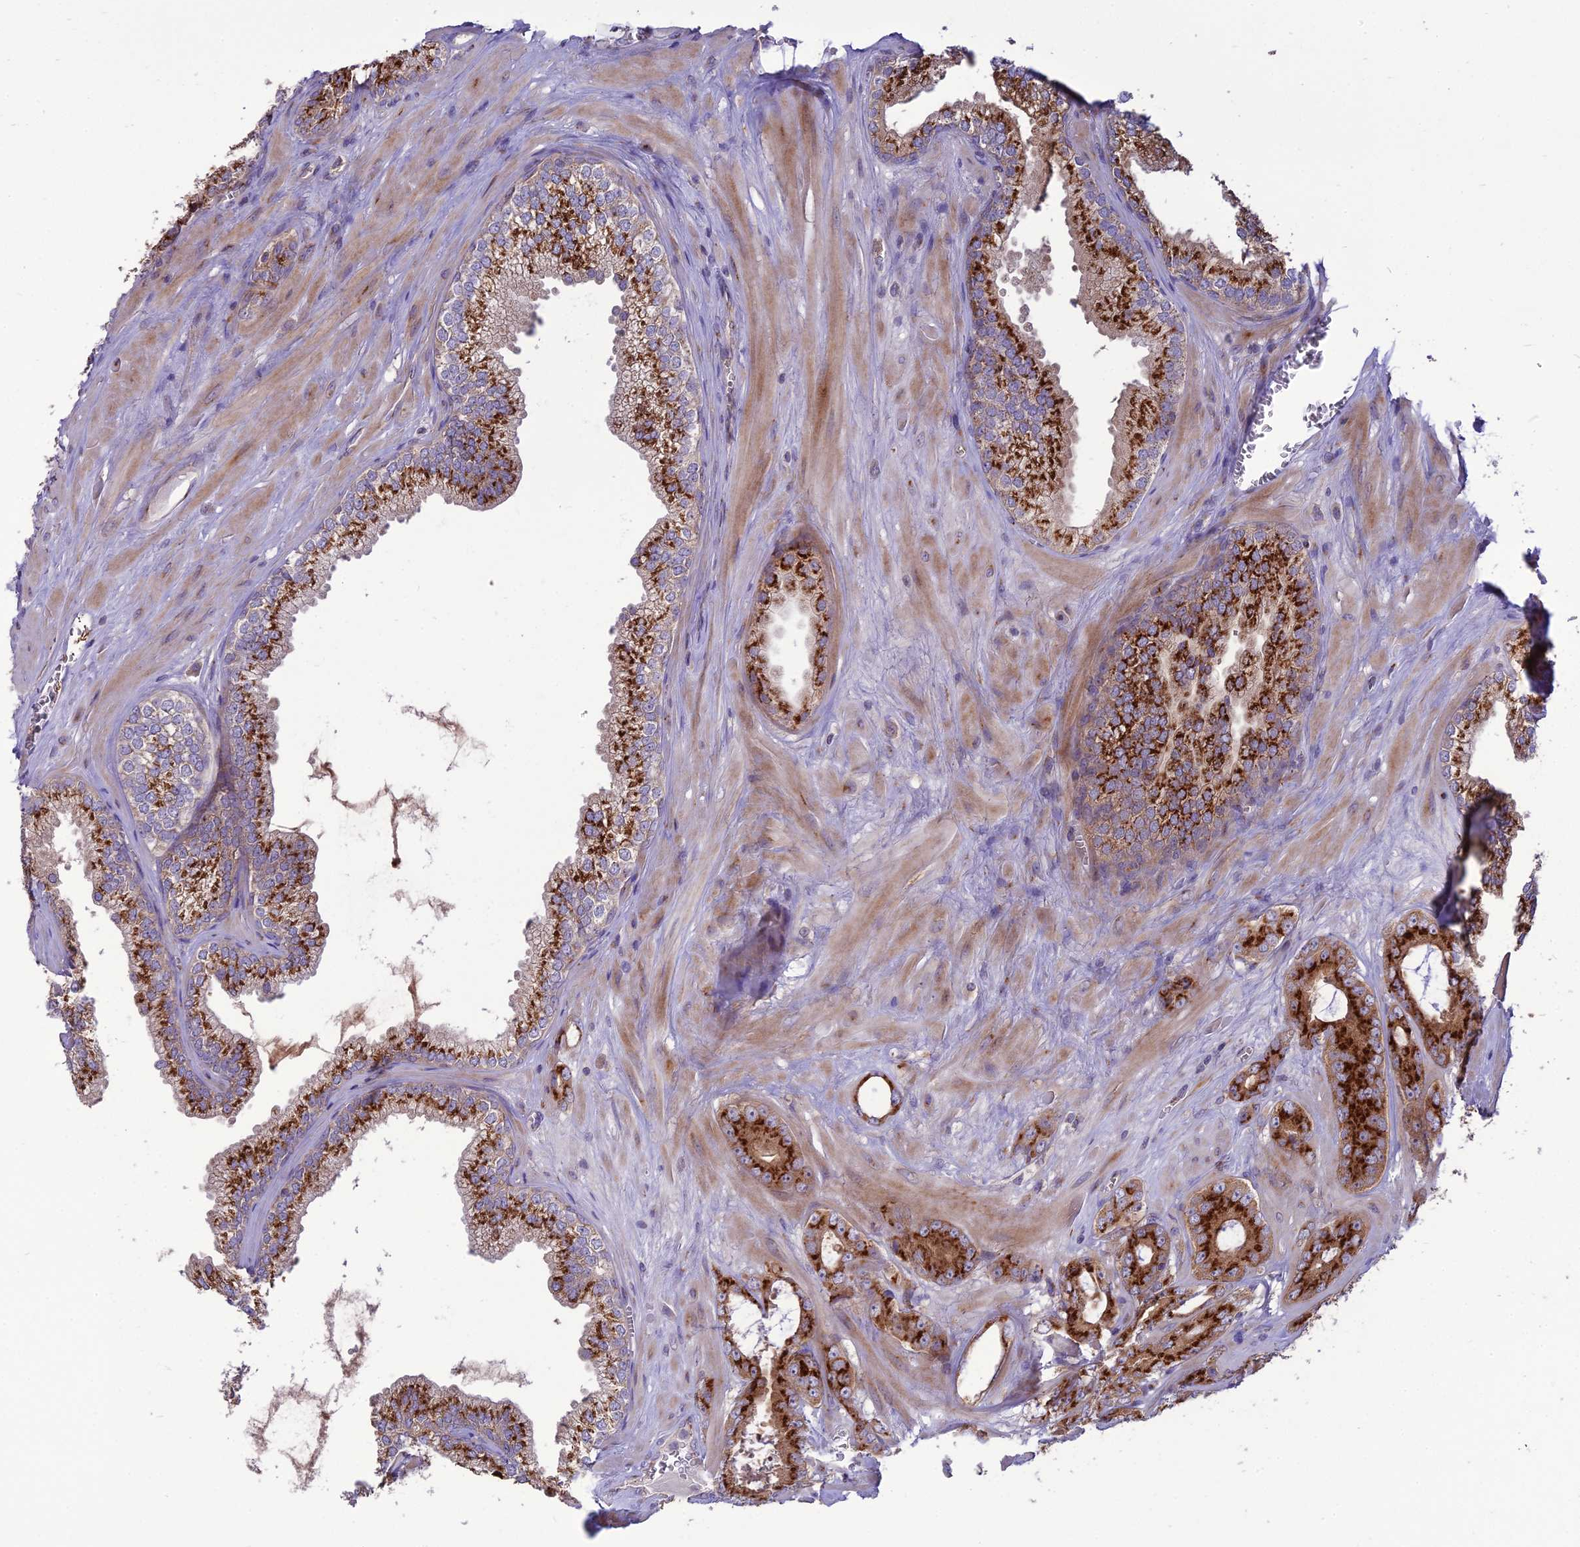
{"staining": {"intensity": "strong", "quantity": "25%-75%", "location": "cytoplasmic/membranous"}, "tissue": "prostate cancer", "cell_type": "Tumor cells", "image_type": "cancer", "snomed": [{"axis": "morphology", "description": "Adenocarcinoma, Low grade"}, {"axis": "topography", "description": "Prostate"}], "caption": "Brown immunohistochemical staining in human prostate cancer (low-grade adenocarcinoma) shows strong cytoplasmic/membranous staining in about 25%-75% of tumor cells. The protein is stained brown, and the nuclei are stained in blue (DAB (3,3'-diaminobenzidine) IHC with brightfield microscopy, high magnification).", "gene": "SPRYD7", "patient": {"sex": "male", "age": 60}}